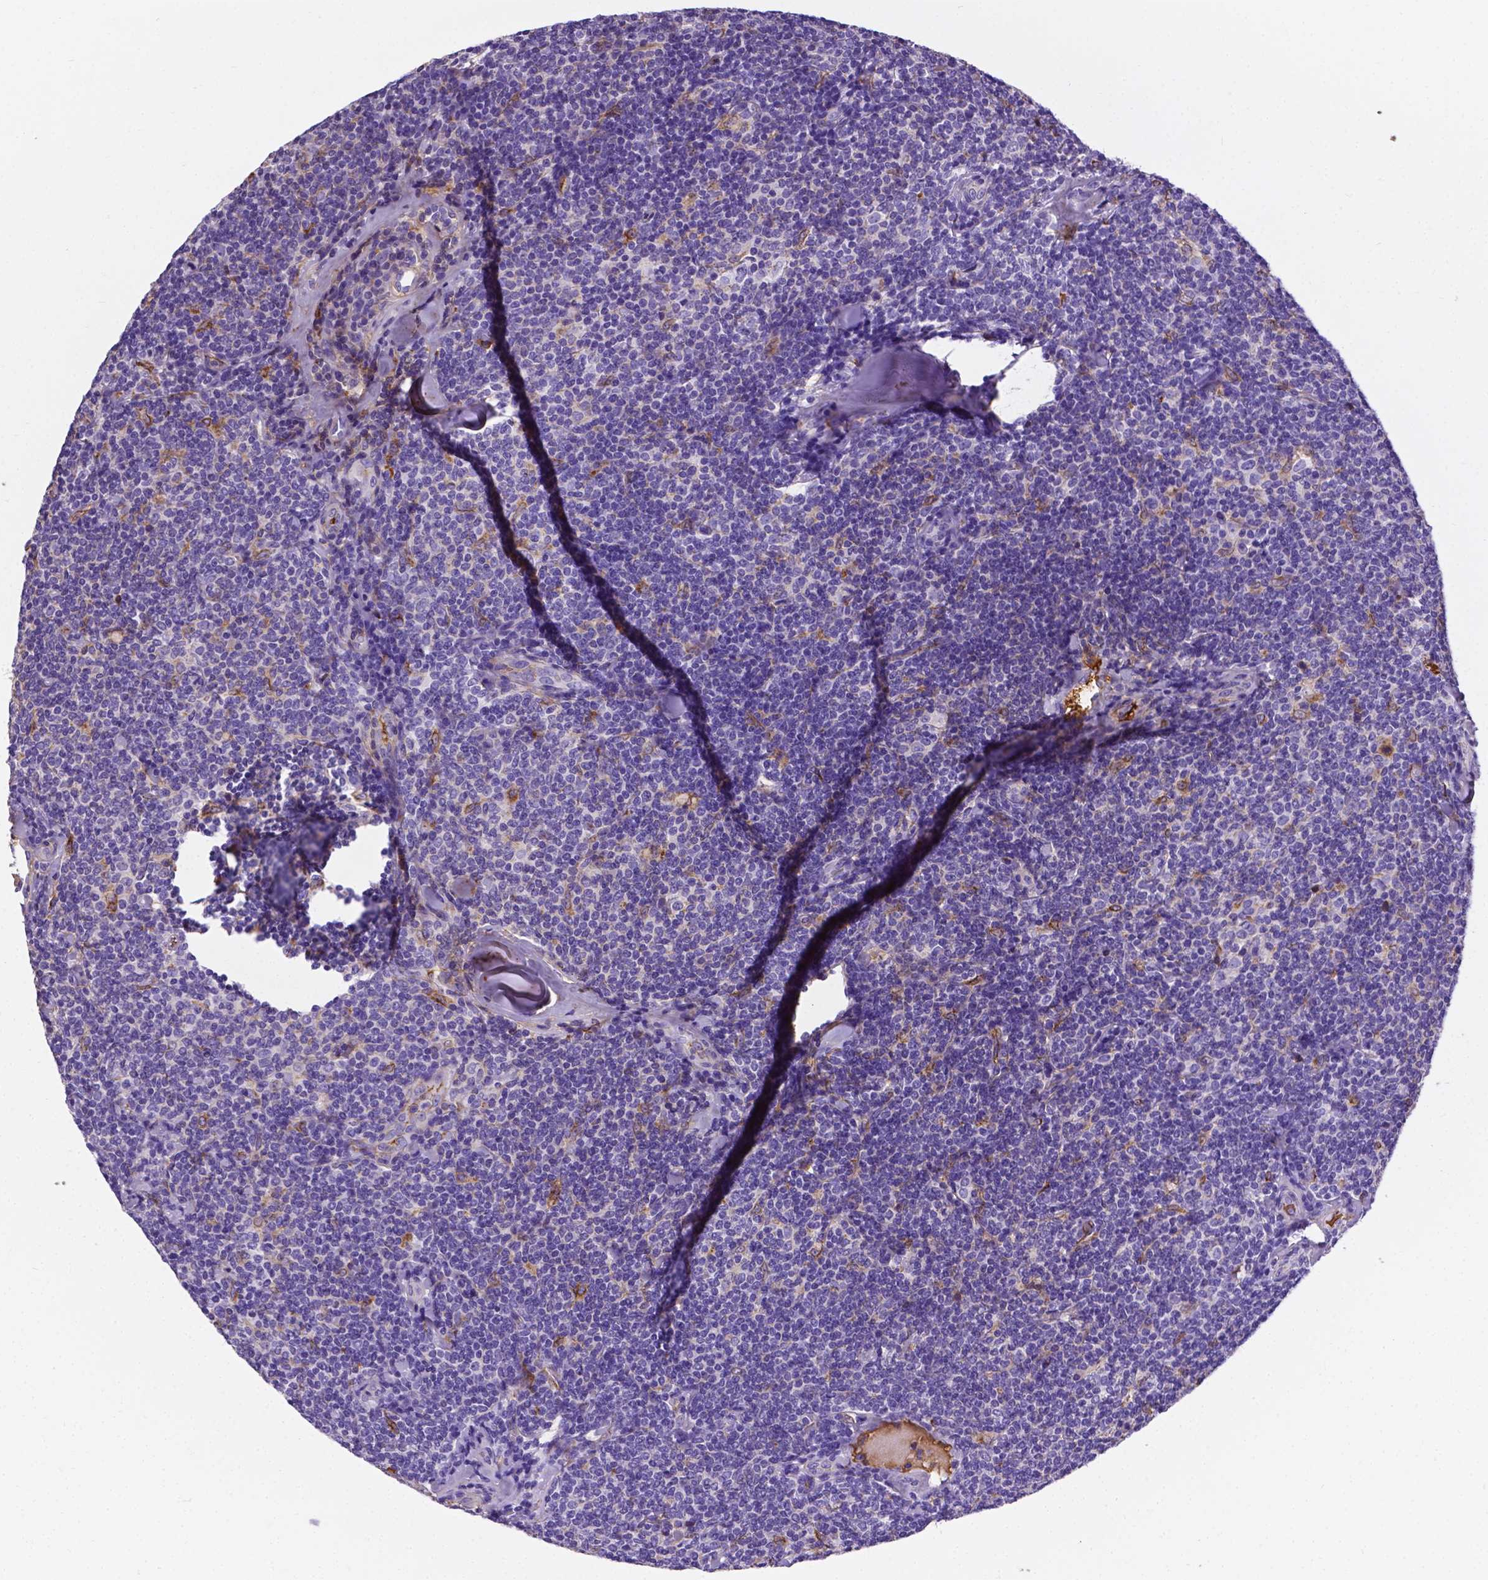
{"staining": {"intensity": "negative", "quantity": "none", "location": "none"}, "tissue": "lymphoma", "cell_type": "Tumor cells", "image_type": "cancer", "snomed": [{"axis": "morphology", "description": "Malignant lymphoma, non-Hodgkin's type, Low grade"}, {"axis": "topography", "description": "Lymph node"}], "caption": "A micrograph of human lymphoma is negative for staining in tumor cells.", "gene": "APOE", "patient": {"sex": "female", "age": 56}}